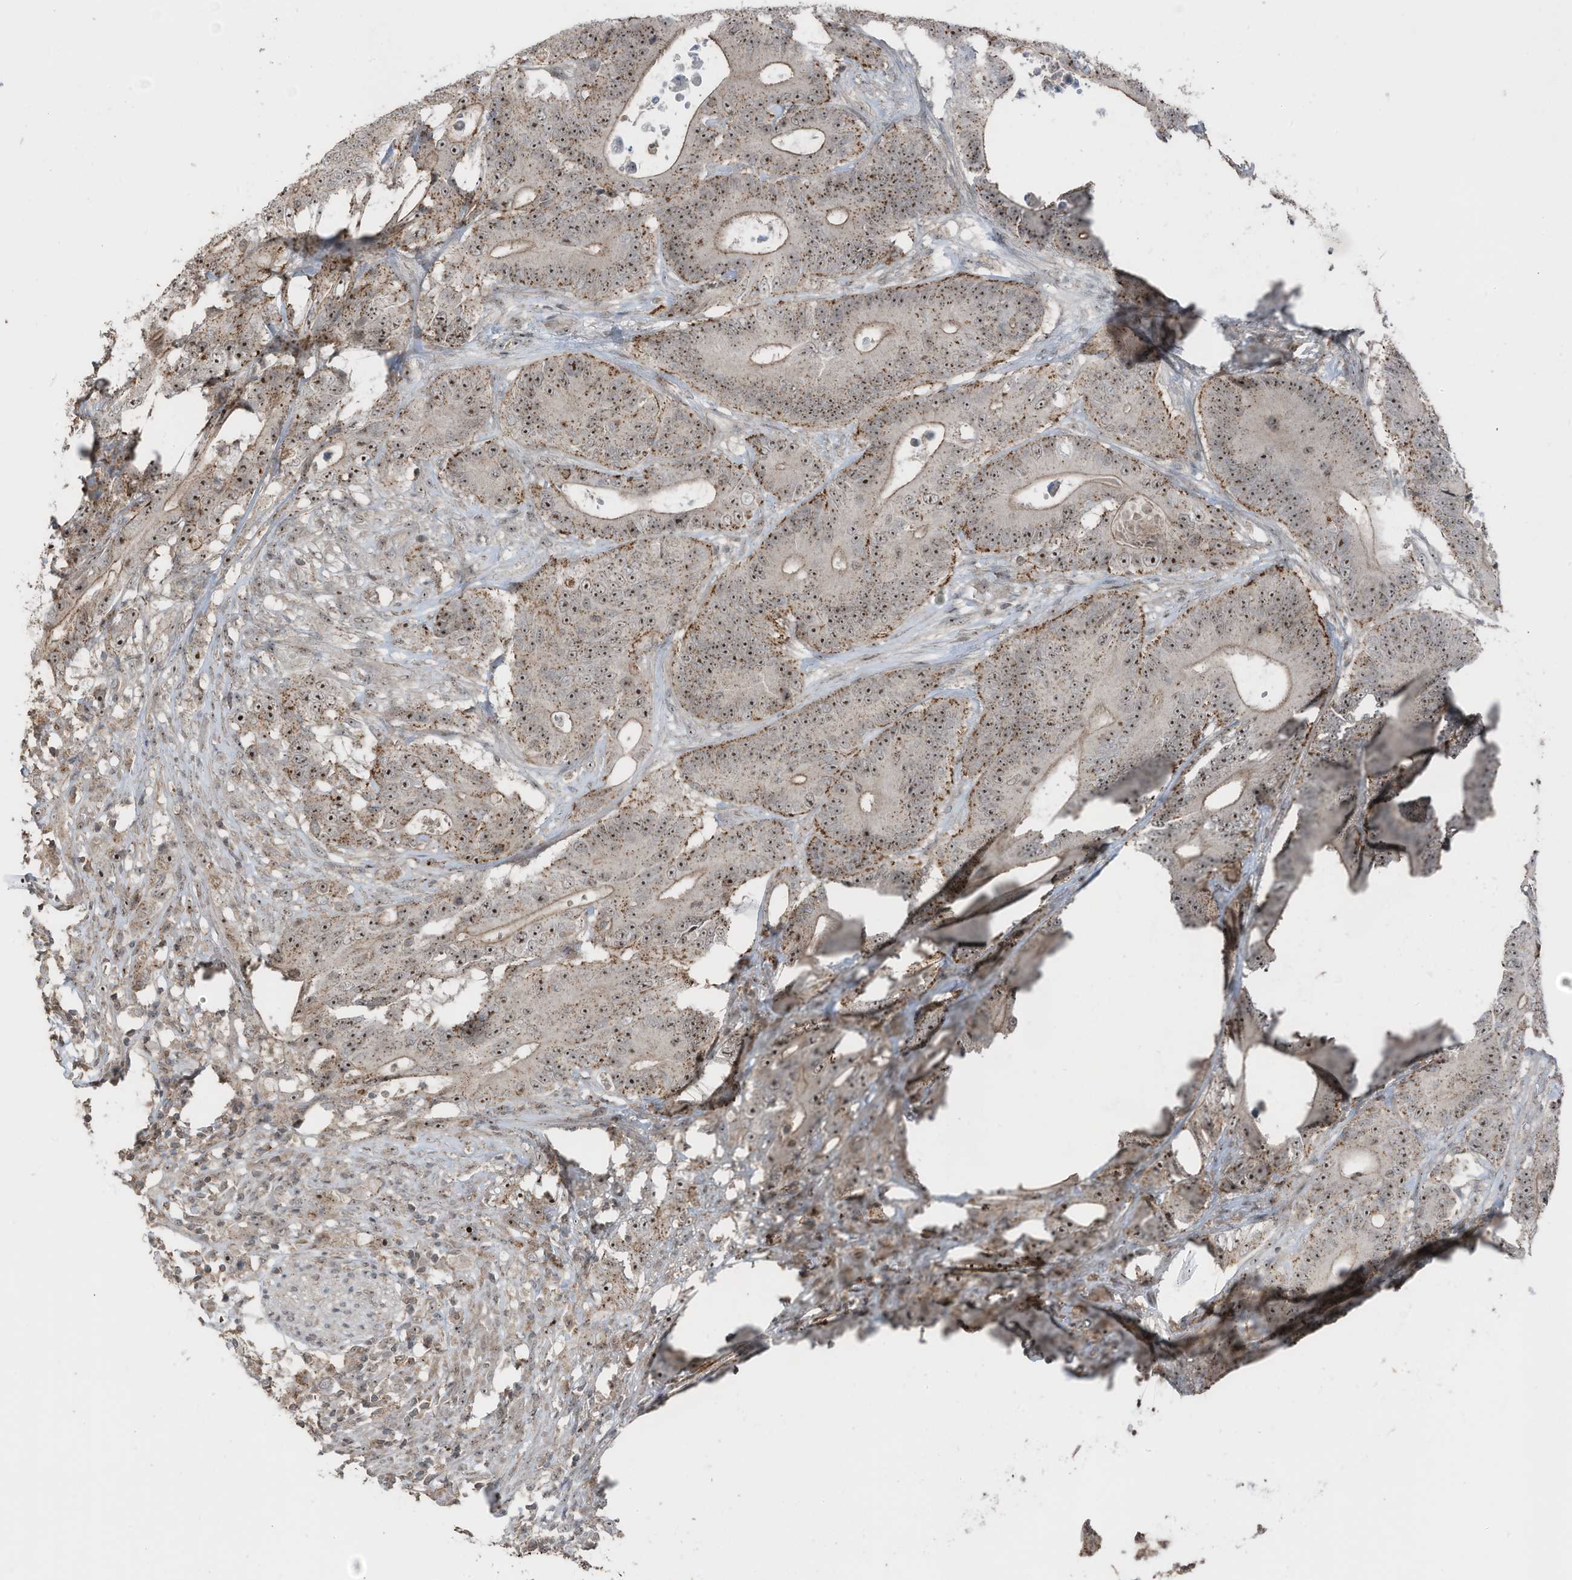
{"staining": {"intensity": "moderate", "quantity": ">75%", "location": "cytoplasmic/membranous,nuclear"}, "tissue": "colorectal cancer", "cell_type": "Tumor cells", "image_type": "cancer", "snomed": [{"axis": "morphology", "description": "Adenocarcinoma, NOS"}, {"axis": "topography", "description": "Colon"}], "caption": "Protein expression by immunohistochemistry (IHC) reveals moderate cytoplasmic/membranous and nuclear expression in approximately >75% of tumor cells in colorectal cancer (adenocarcinoma).", "gene": "UTP3", "patient": {"sex": "male", "age": 83}}